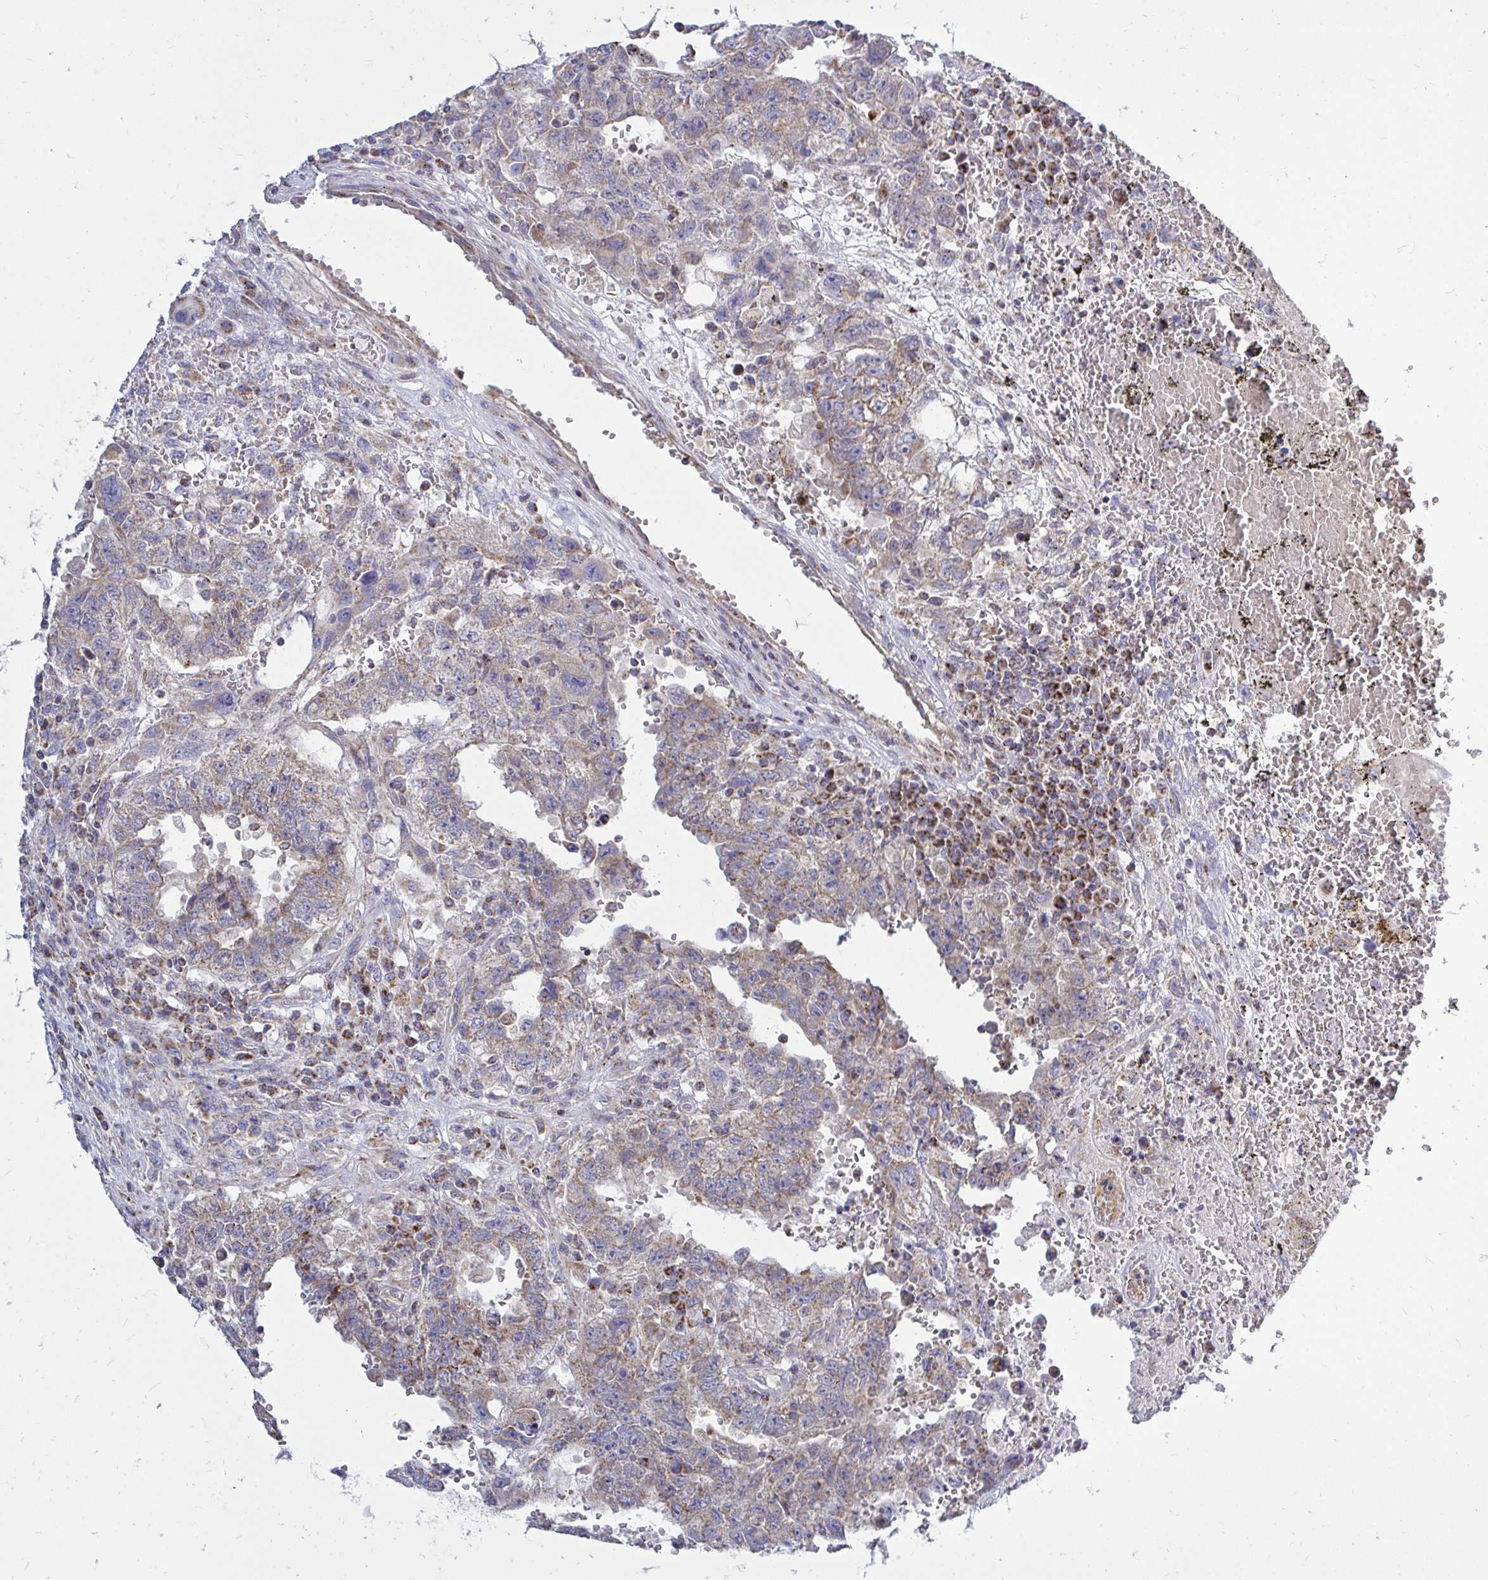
{"staining": {"intensity": "weak", "quantity": ">75%", "location": "cytoplasmic/membranous"}, "tissue": "testis cancer", "cell_type": "Tumor cells", "image_type": "cancer", "snomed": [{"axis": "morphology", "description": "Carcinoma, Embryonal, NOS"}, {"axis": "topography", "description": "Testis"}], "caption": "Immunohistochemistry of testis embryonal carcinoma demonstrates low levels of weak cytoplasmic/membranous expression in about >75% of tumor cells. The protein is stained brown, and the nuclei are stained in blue (DAB IHC with brightfield microscopy, high magnification).", "gene": "OR10R2", "patient": {"sex": "male", "age": 26}}